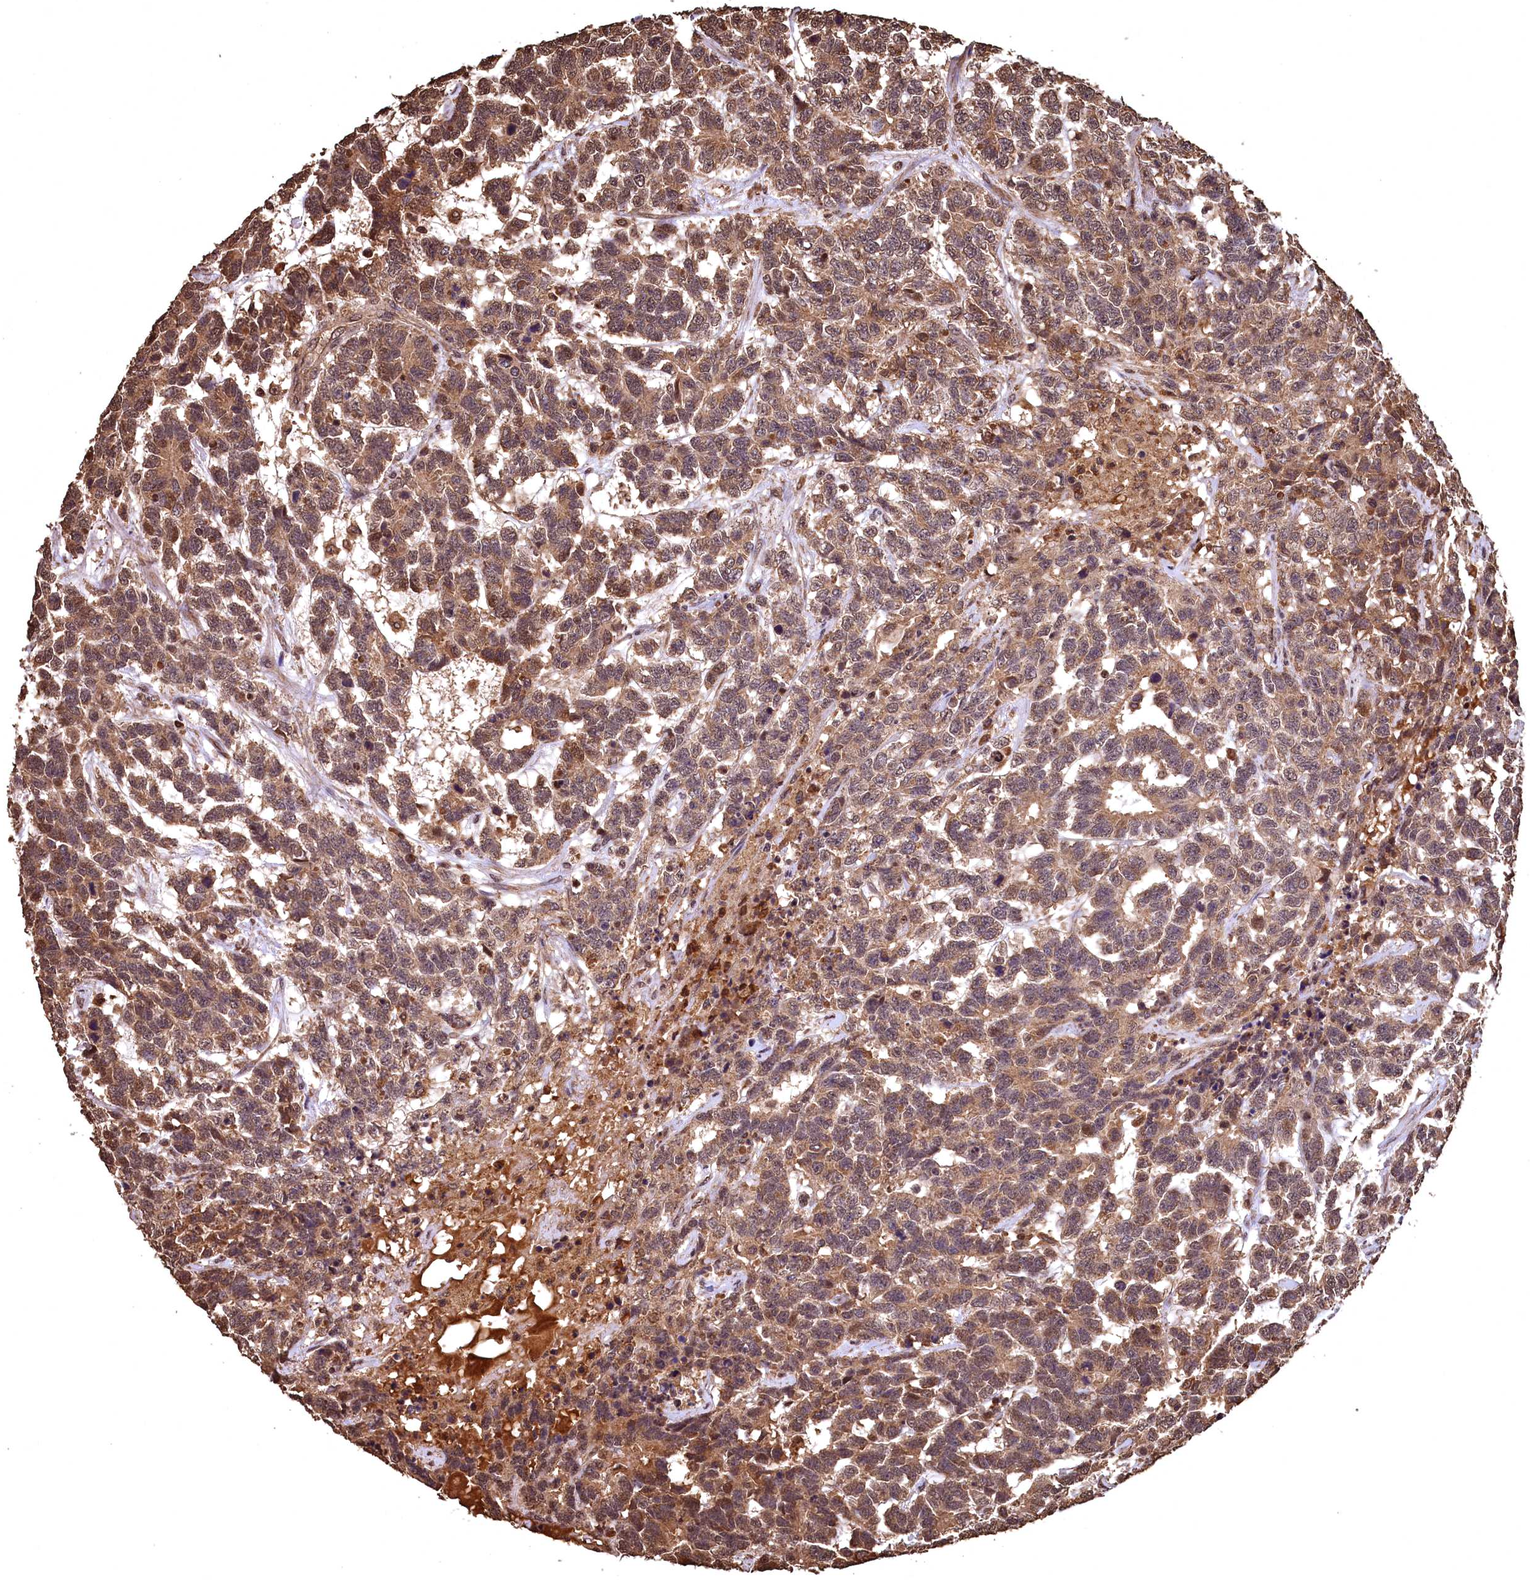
{"staining": {"intensity": "moderate", "quantity": ">75%", "location": "cytoplasmic/membranous,nuclear"}, "tissue": "testis cancer", "cell_type": "Tumor cells", "image_type": "cancer", "snomed": [{"axis": "morphology", "description": "Carcinoma, Embryonal, NOS"}, {"axis": "topography", "description": "Testis"}], "caption": "There is medium levels of moderate cytoplasmic/membranous and nuclear staining in tumor cells of testis embryonal carcinoma, as demonstrated by immunohistochemical staining (brown color).", "gene": "CEP57L1", "patient": {"sex": "male", "age": 26}}